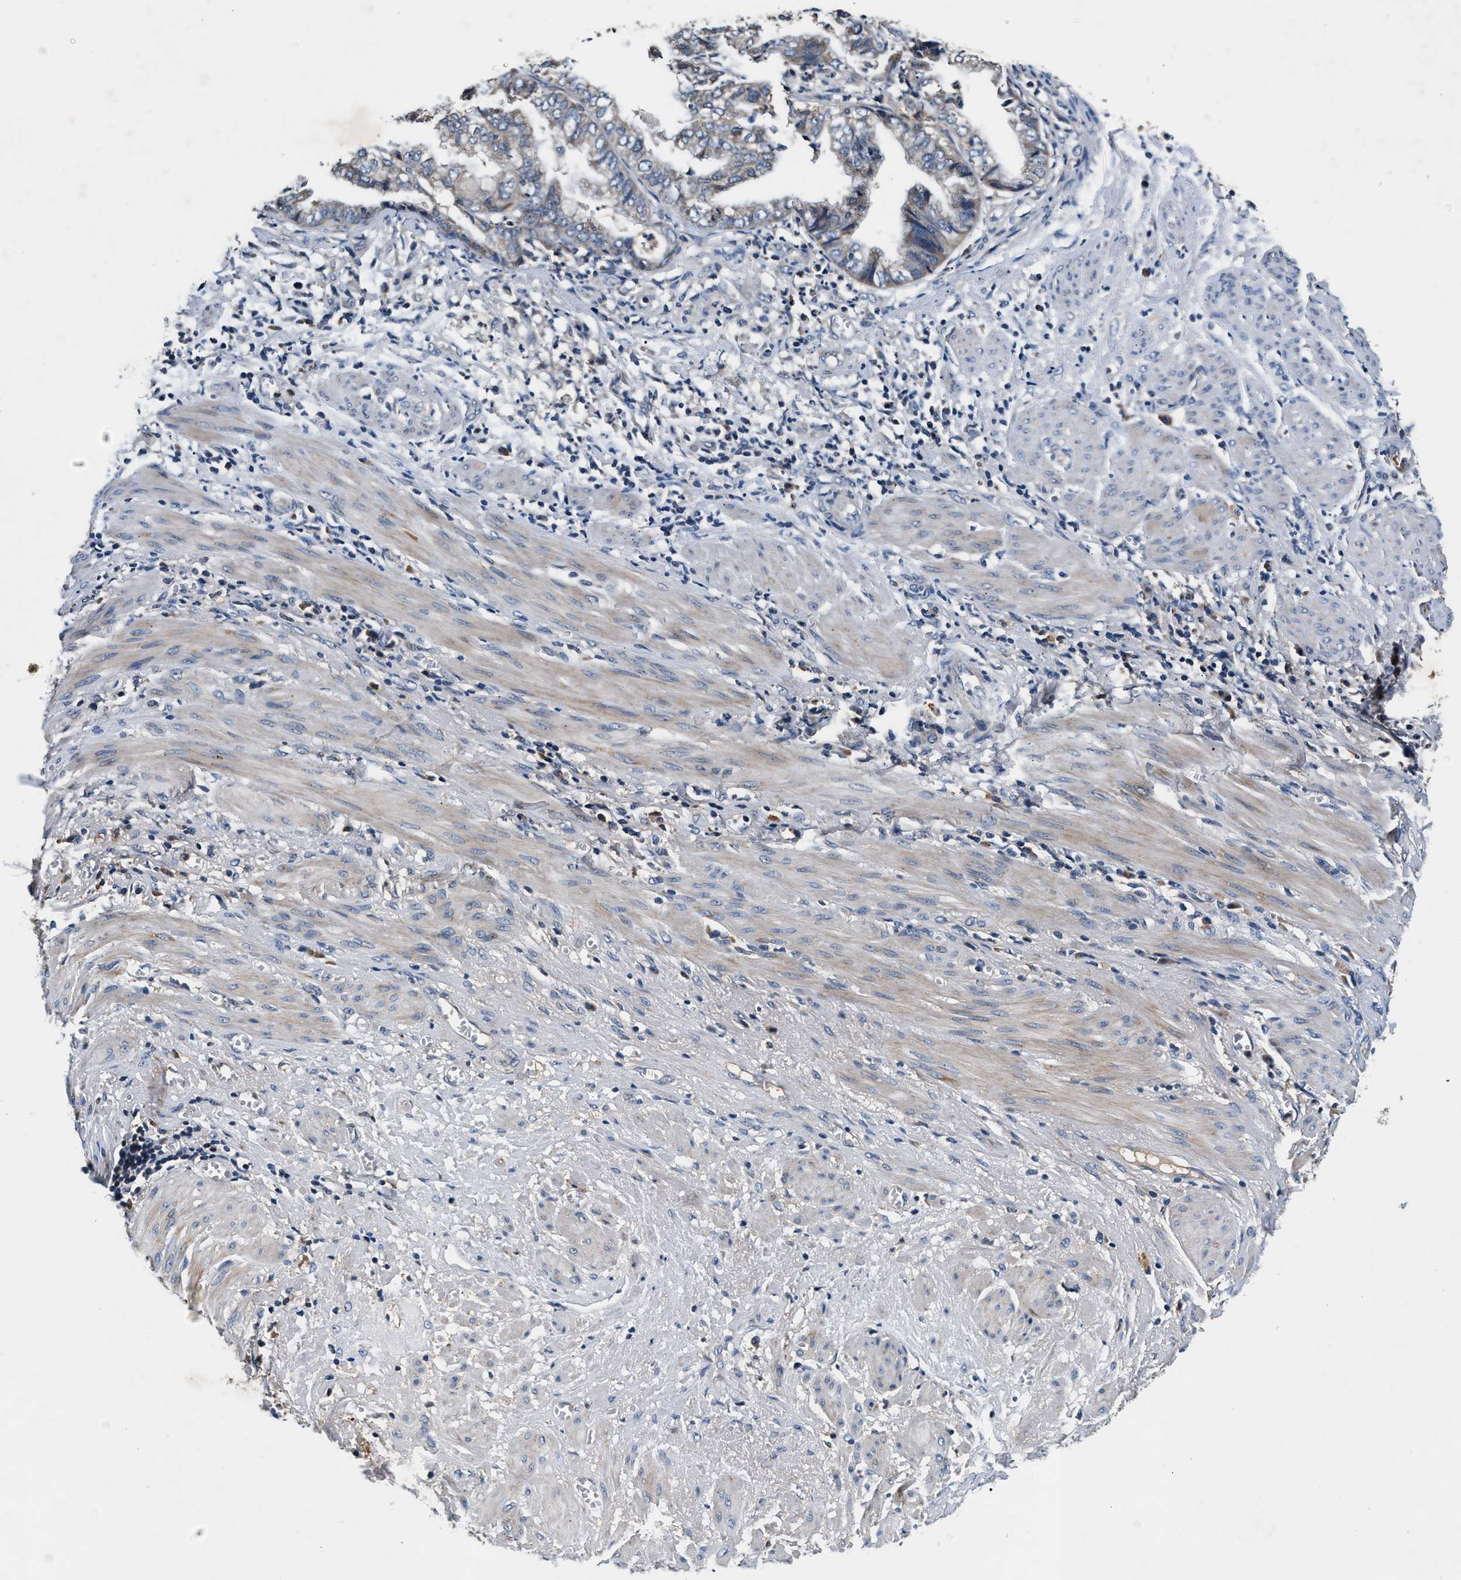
{"staining": {"intensity": "weak", "quantity": "<25%", "location": "cytoplasmic/membranous"}, "tissue": "endometrial cancer", "cell_type": "Tumor cells", "image_type": "cancer", "snomed": [{"axis": "morphology", "description": "Necrosis, NOS"}, {"axis": "morphology", "description": "Adenocarcinoma, NOS"}, {"axis": "topography", "description": "Endometrium"}], "caption": "Histopathology image shows no protein staining in tumor cells of adenocarcinoma (endometrial) tissue.", "gene": "IMMT", "patient": {"sex": "female", "age": 79}}